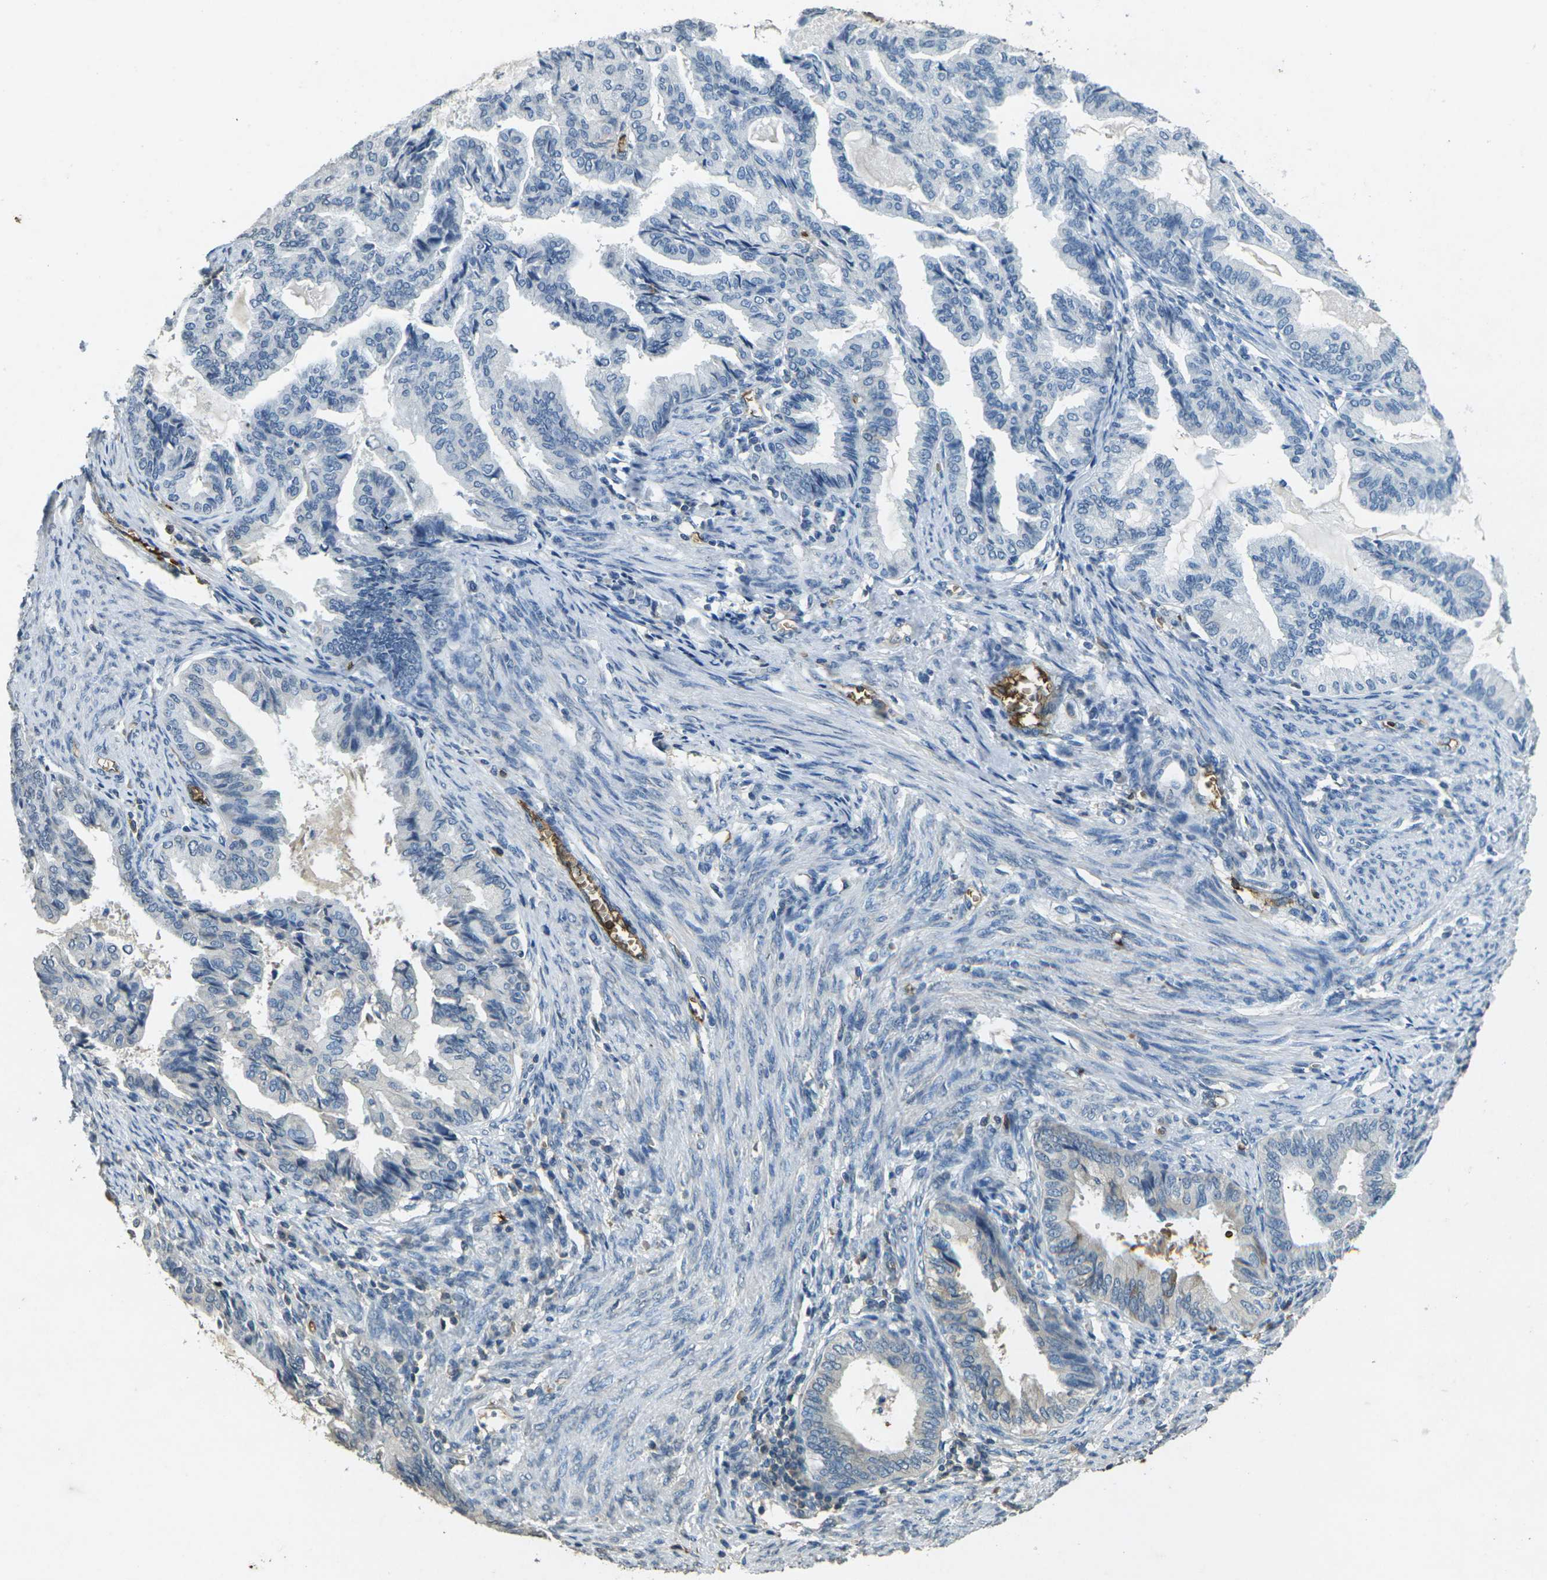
{"staining": {"intensity": "negative", "quantity": "none", "location": "none"}, "tissue": "endometrial cancer", "cell_type": "Tumor cells", "image_type": "cancer", "snomed": [{"axis": "morphology", "description": "Adenocarcinoma, NOS"}, {"axis": "topography", "description": "Endometrium"}], "caption": "Immunohistochemical staining of endometrial cancer (adenocarcinoma) shows no significant expression in tumor cells.", "gene": "HBB", "patient": {"sex": "female", "age": 86}}